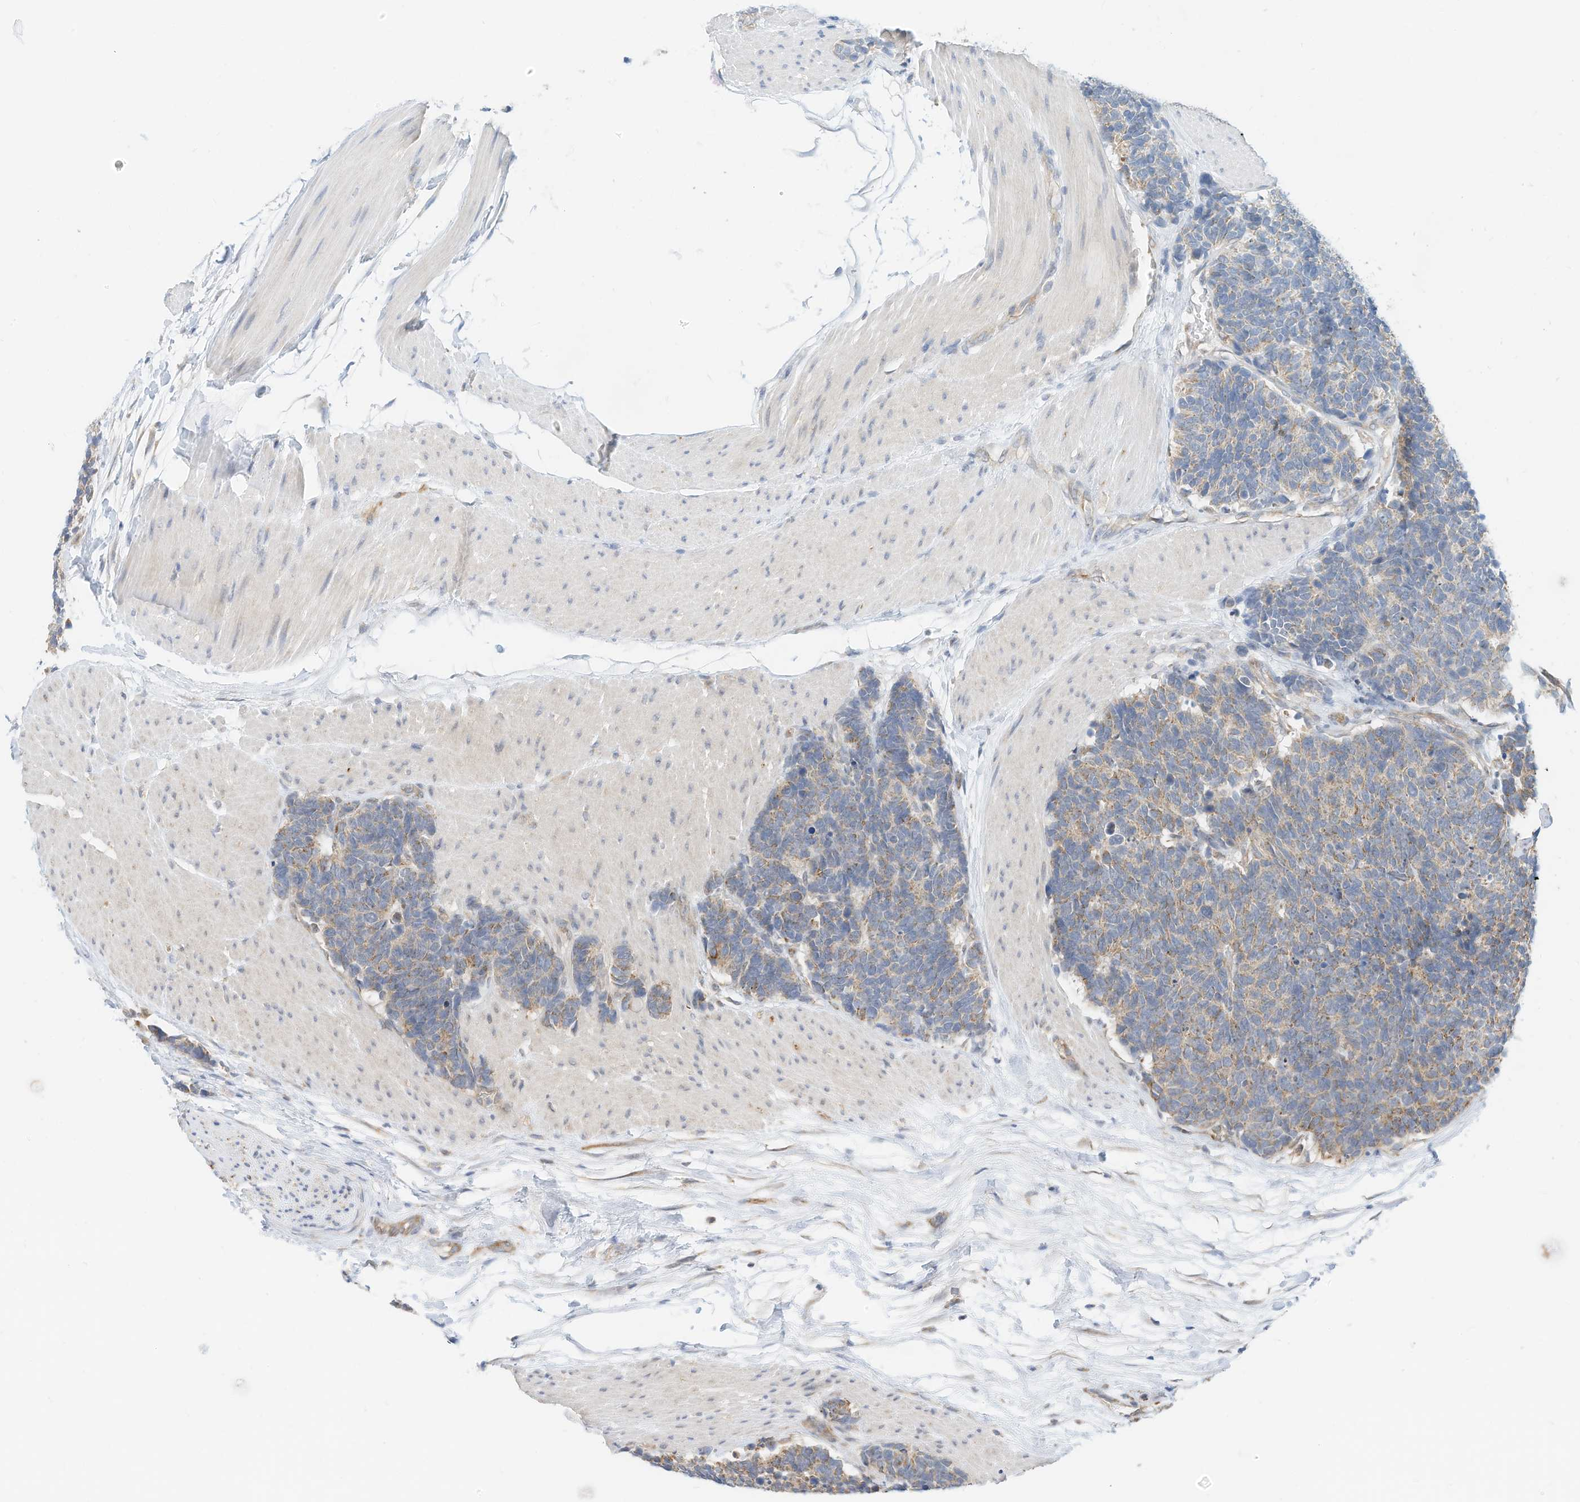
{"staining": {"intensity": "weak", "quantity": "25%-75%", "location": "cytoplasmic/membranous"}, "tissue": "carcinoid", "cell_type": "Tumor cells", "image_type": "cancer", "snomed": [{"axis": "morphology", "description": "Carcinoma, NOS"}, {"axis": "morphology", "description": "Carcinoid, malignant, NOS"}, {"axis": "topography", "description": "Urinary bladder"}], "caption": "Protein staining of carcinoid tissue demonstrates weak cytoplasmic/membranous expression in approximately 25%-75% of tumor cells. (DAB (3,3'-diaminobenzidine) IHC, brown staining for protein, blue staining for nuclei).", "gene": "METTL6", "patient": {"sex": "male", "age": 57}}